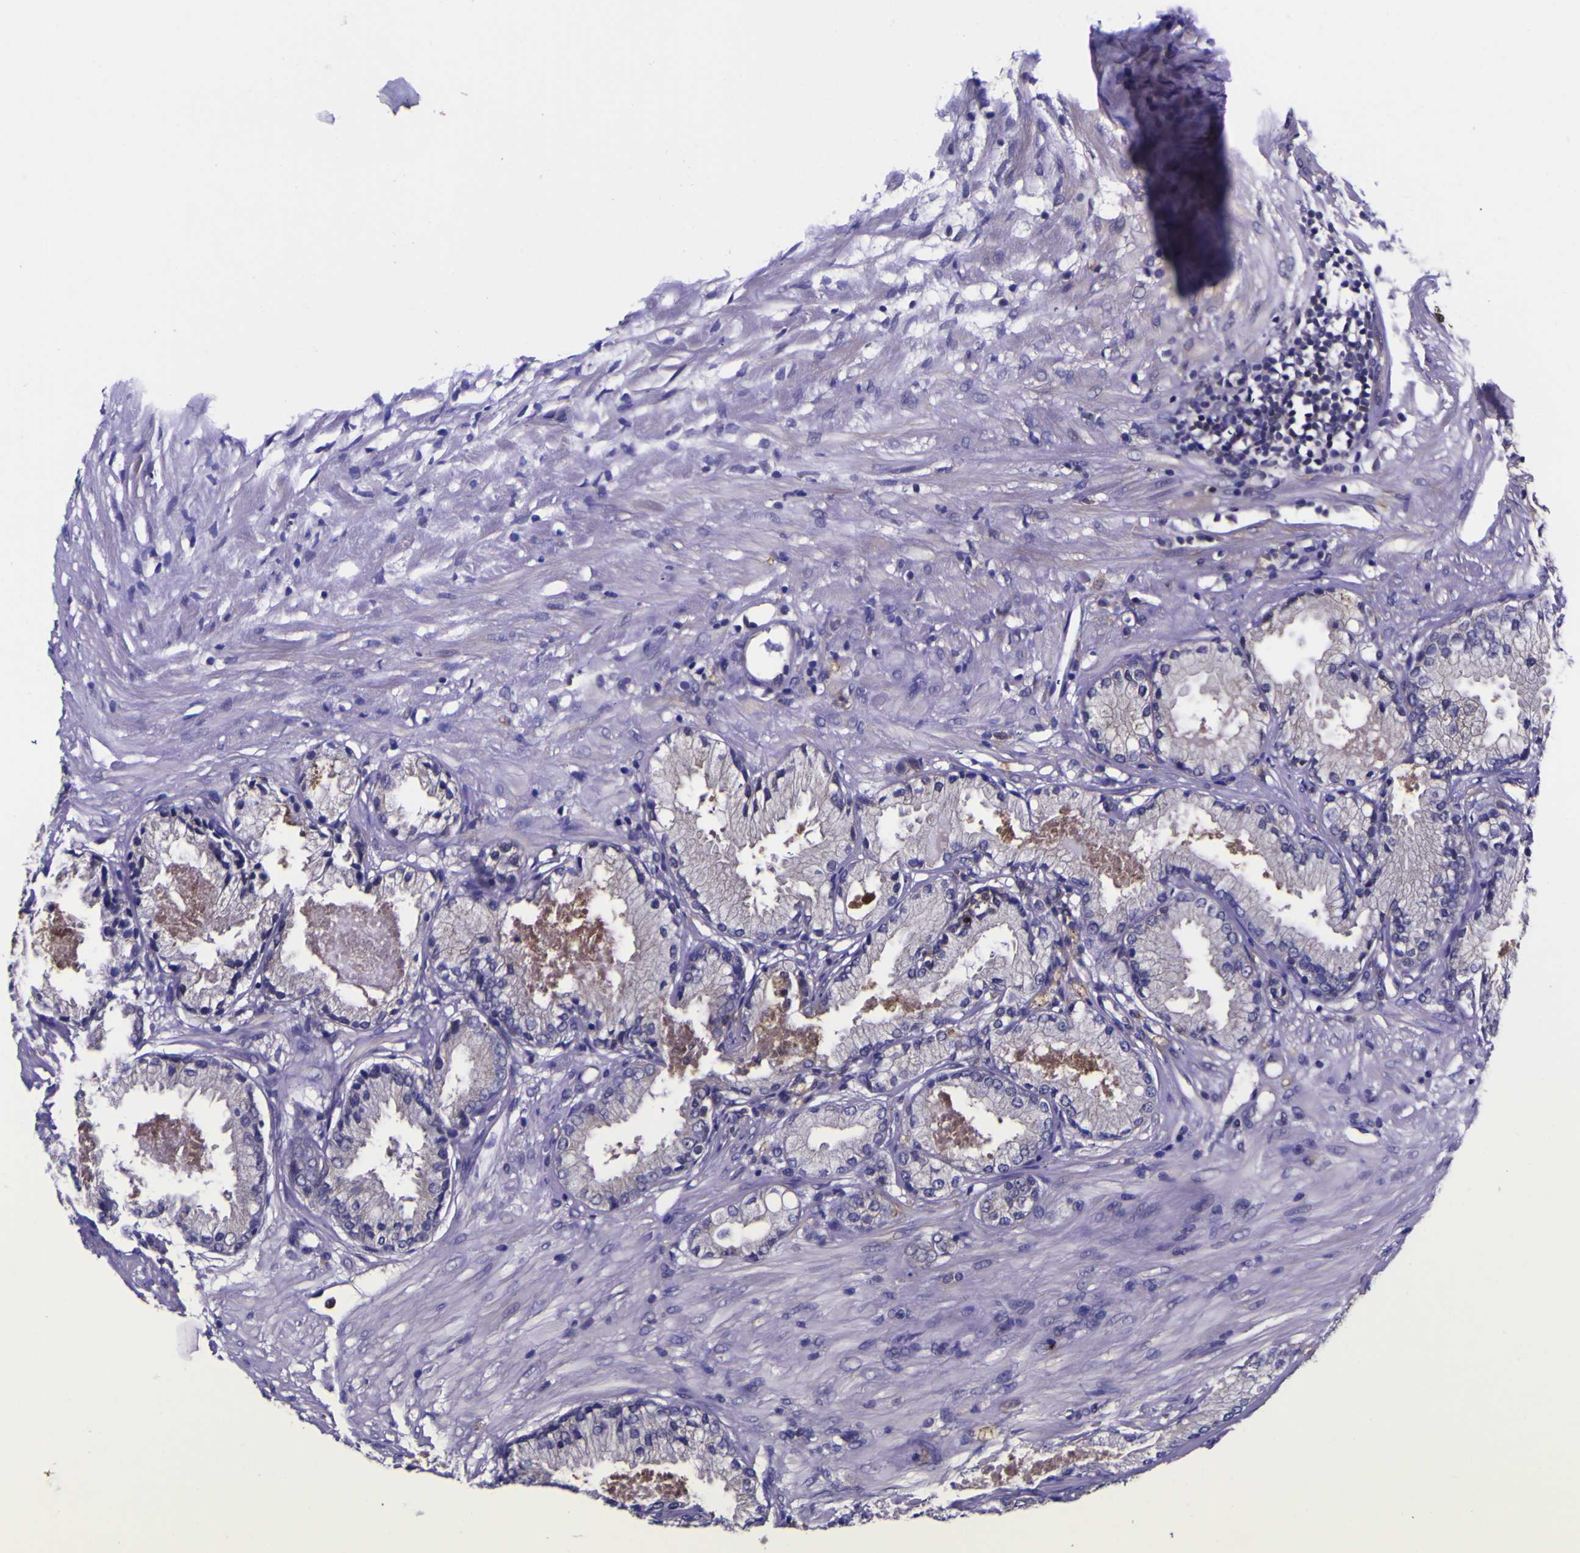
{"staining": {"intensity": "weak", "quantity": "<25%", "location": "cytoplasmic/membranous"}, "tissue": "prostate cancer", "cell_type": "Tumor cells", "image_type": "cancer", "snomed": [{"axis": "morphology", "description": "Adenocarcinoma, Low grade"}, {"axis": "topography", "description": "Prostate"}], "caption": "A micrograph of prostate adenocarcinoma (low-grade) stained for a protein exhibits no brown staining in tumor cells.", "gene": "MAPK14", "patient": {"sex": "male", "age": 72}}